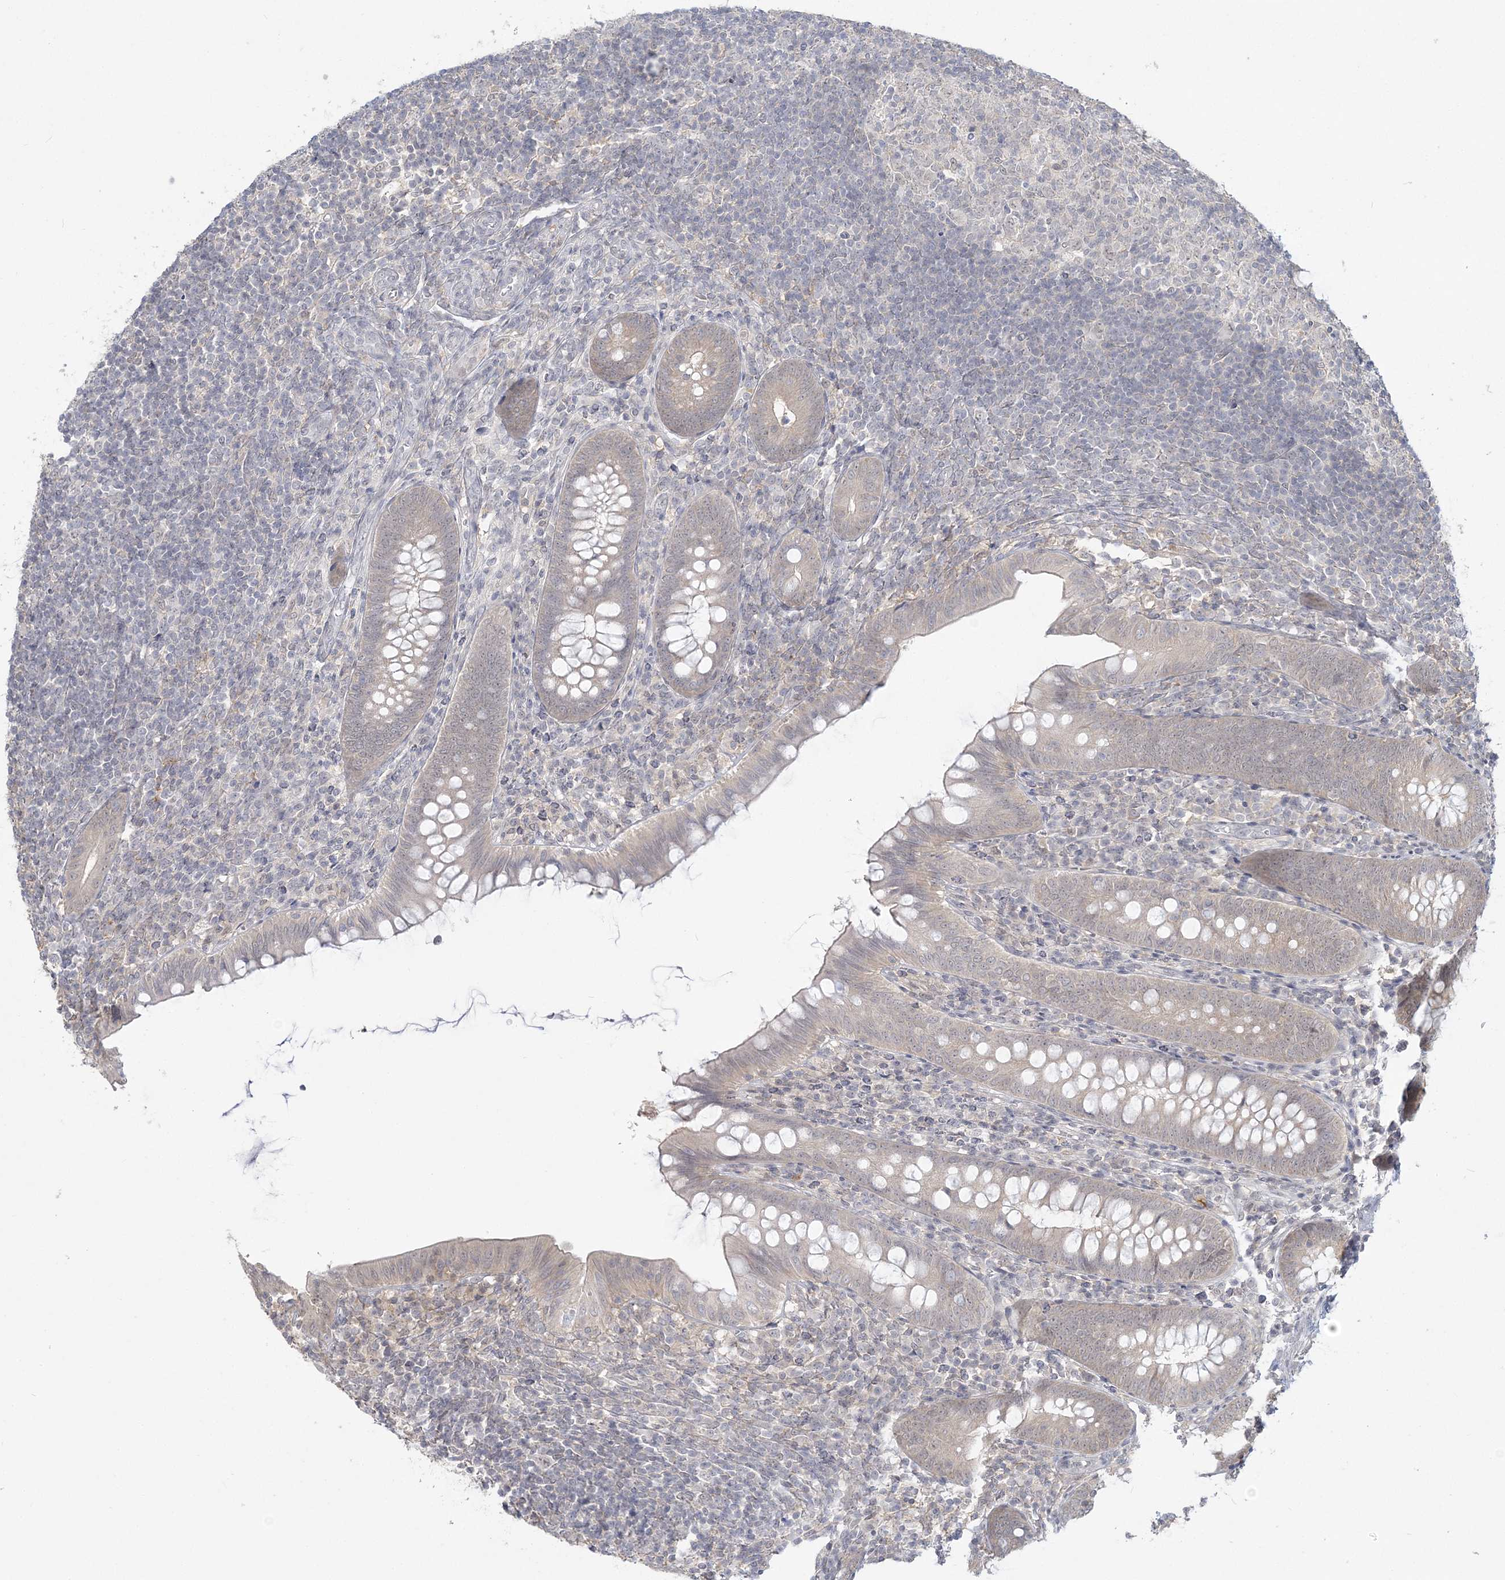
{"staining": {"intensity": "weak", "quantity": "25%-75%", "location": "cytoplasmic/membranous,nuclear"}, "tissue": "appendix", "cell_type": "Glandular cells", "image_type": "normal", "snomed": [{"axis": "morphology", "description": "Normal tissue, NOS"}, {"axis": "topography", "description": "Appendix"}], "caption": "Protein analysis of normal appendix demonstrates weak cytoplasmic/membranous,nuclear positivity in about 25%-75% of glandular cells.", "gene": "ANKS1A", "patient": {"sex": "male", "age": 14}}